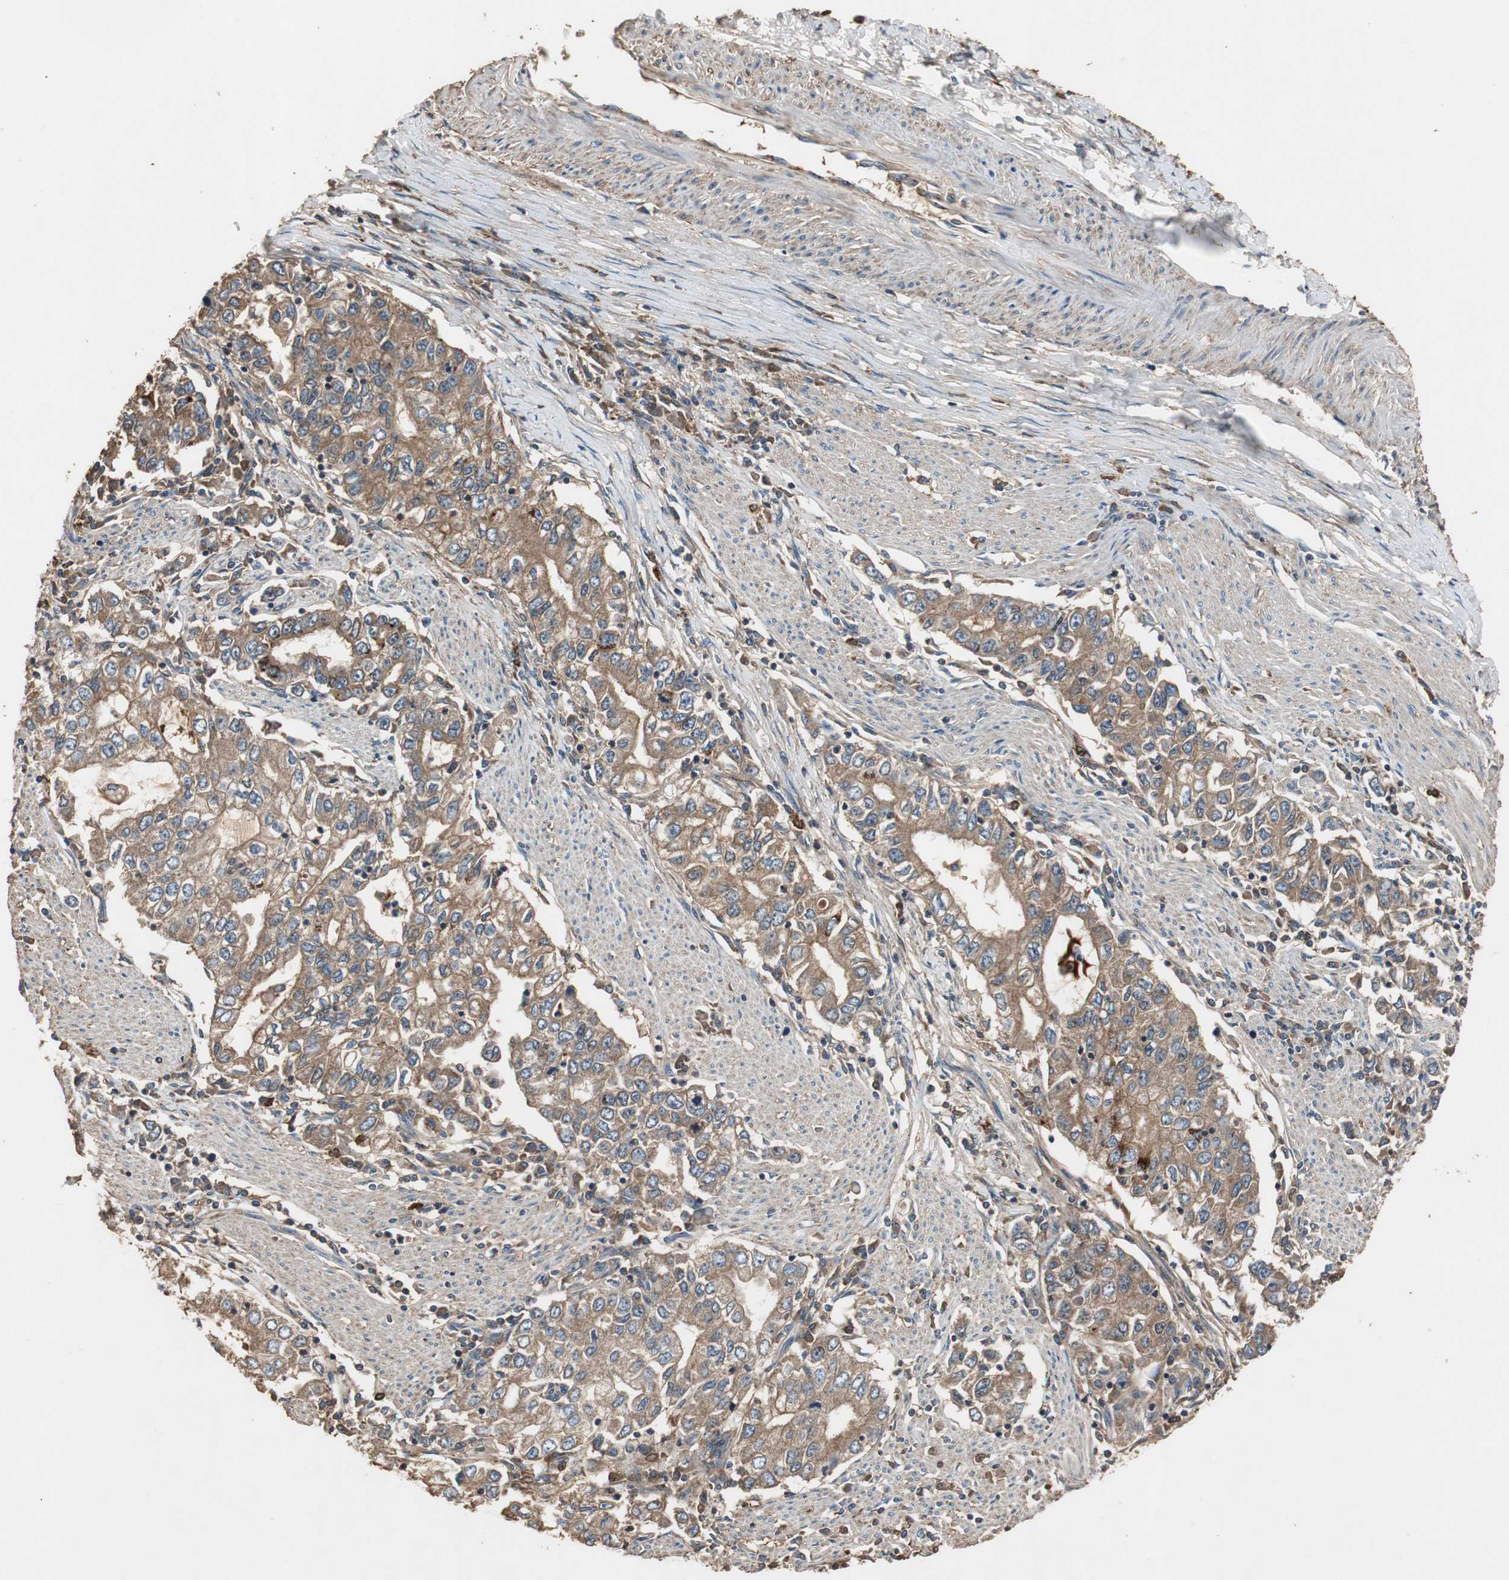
{"staining": {"intensity": "moderate", "quantity": ">75%", "location": "cytoplasmic/membranous"}, "tissue": "stomach cancer", "cell_type": "Tumor cells", "image_type": "cancer", "snomed": [{"axis": "morphology", "description": "Adenocarcinoma, NOS"}, {"axis": "topography", "description": "Stomach, lower"}], "caption": "Immunohistochemistry (IHC) photomicrograph of neoplastic tissue: human stomach adenocarcinoma stained using immunohistochemistry reveals medium levels of moderate protein expression localized specifically in the cytoplasmic/membranous of tumor cells, appearing as a cytoplasmic/membranous brown color.", "gene": "TNFRSF14", "patient": {"sex": "female", "age": 72}}